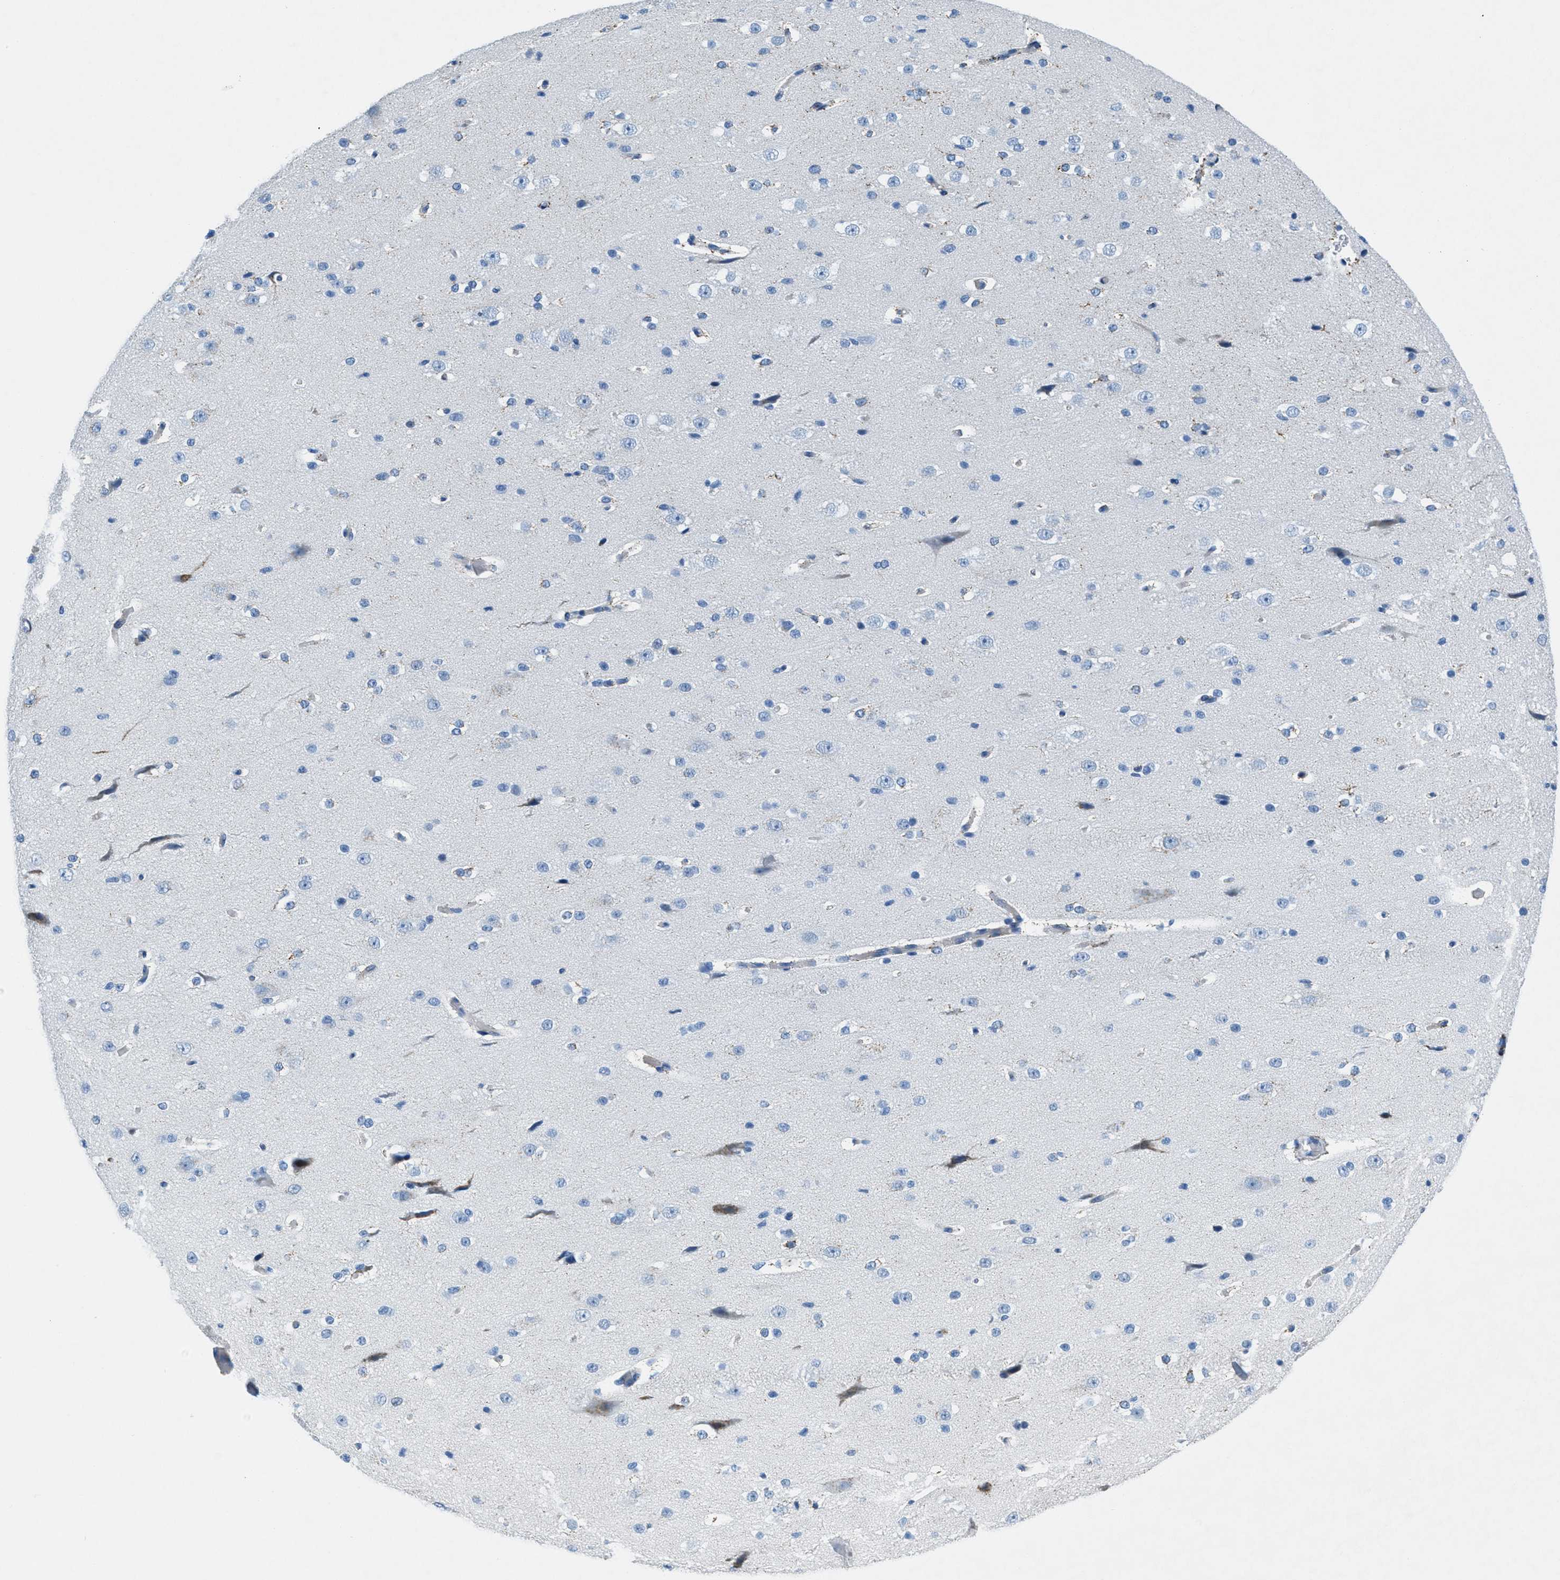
{"staining": {"intensity": "negative", "quantity": "none", "location": "none"}, "tissue": "cerebral cortex", "cell_type": "Endothelial cells", "image_type": "normal", "snomed": [{"axis": "morphology", "description": "Normal tissue, NOS"}, {"axis": "morphology", "description": "Developmental malformation"}, {"axis": "topography", "description": "Cerebral cortex"}], "caption": "Protein analysis of normal cerebral cortex exhibits no significant expression in endothelial cells. Brightfield microscopy of immunohistochemistry stained with DAB (3,3'-diaminobenzidine) (brown) and hematoxylin (blue), captured at high magnification.", "gene": "GALNT17", "patient": {"sex": "female", "age": 30}}